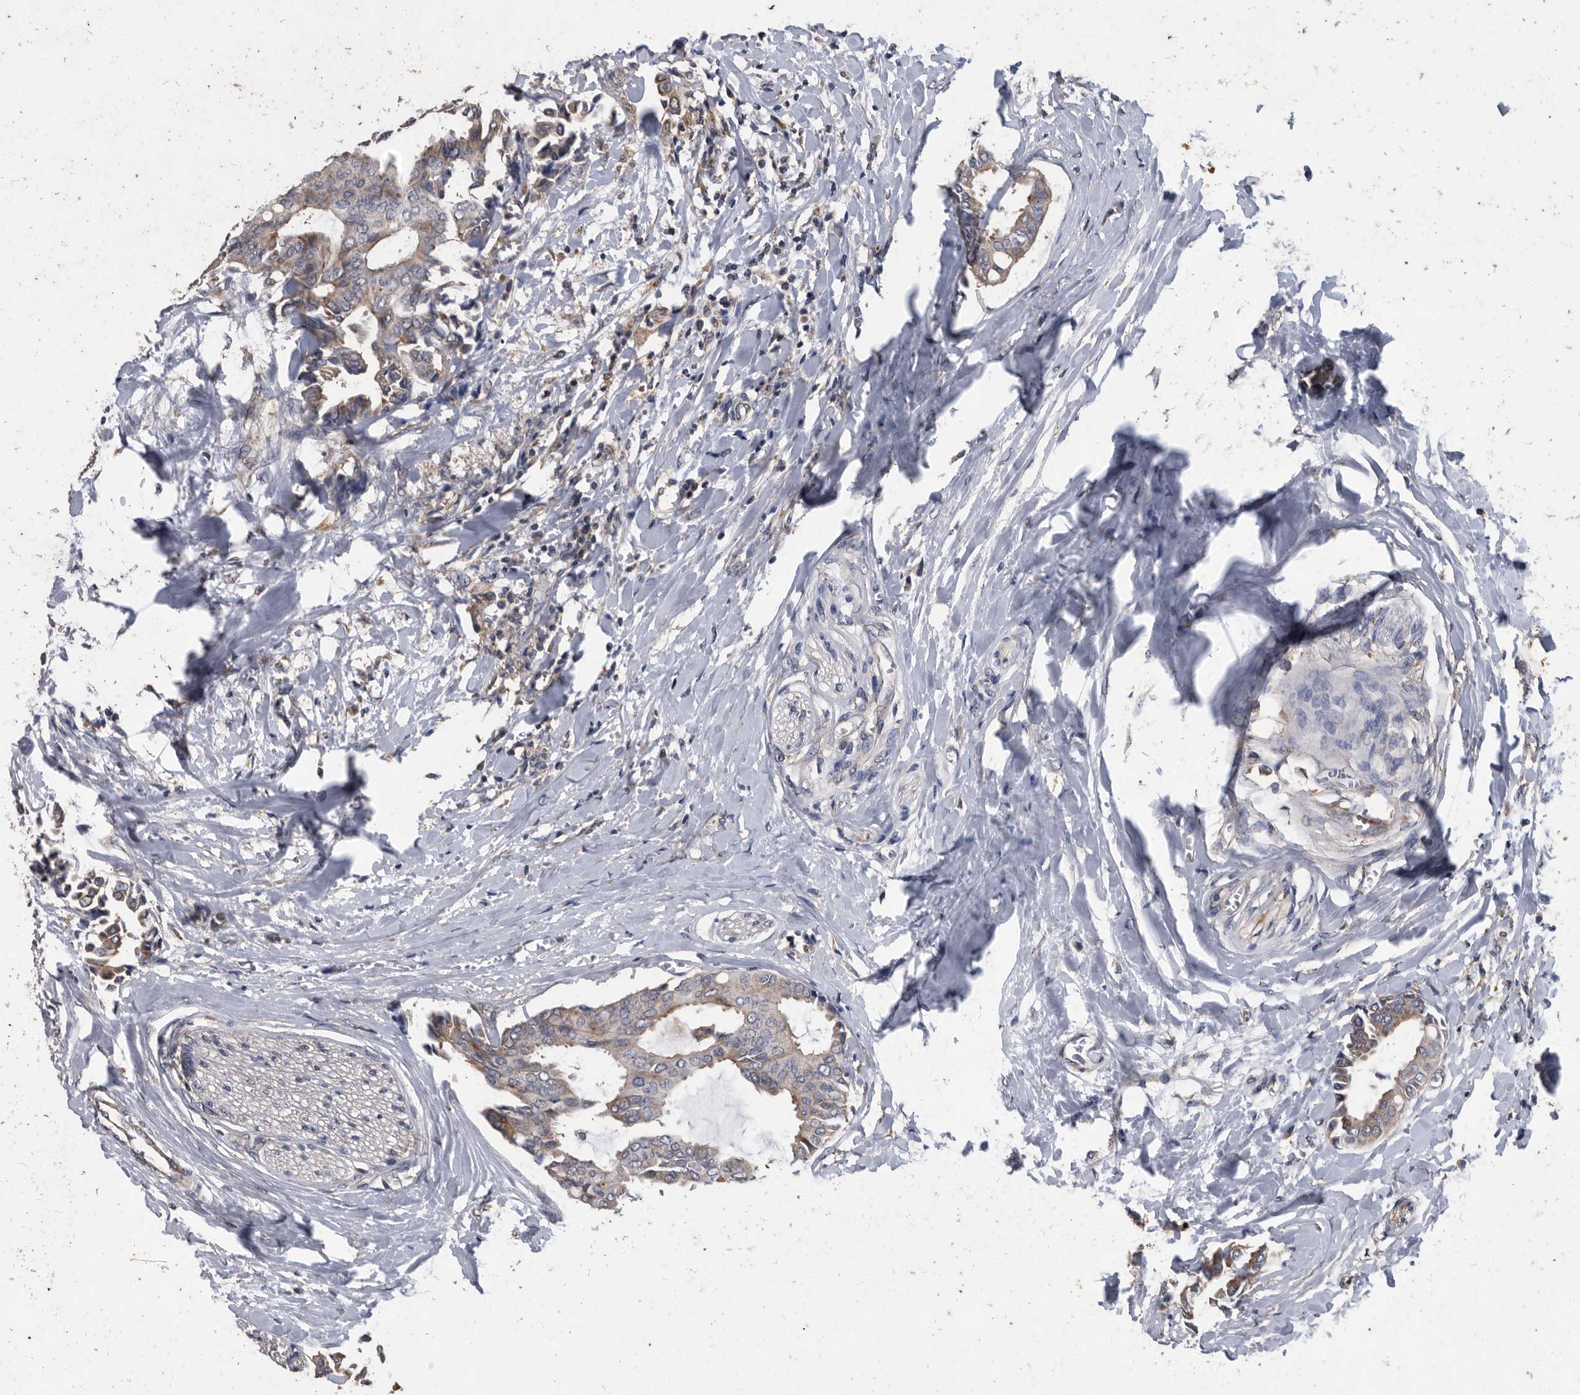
{"staining": {"intensity": "weak", "quantity": ">75%", "location": "cytoplasmic/membranous"}, "tissue": "head and neck cancer", "cell_type": "Tumor cells", "image_type": "cancer", "snomed": [{"axis": "morphology", "description": "Adenocarcinoma, NOS"}, {"axis": "topography", "description": "Salivary gland"}, {"axis": "topography", "description": "Head-Neck"}], "caption": "Human head and neck cancer (adenocarcinoma) stained with a protein marker exhibits weak staining in tumor cells.", "gene": "NRBP1", "patient": {"sex": "female", "age": 59}}